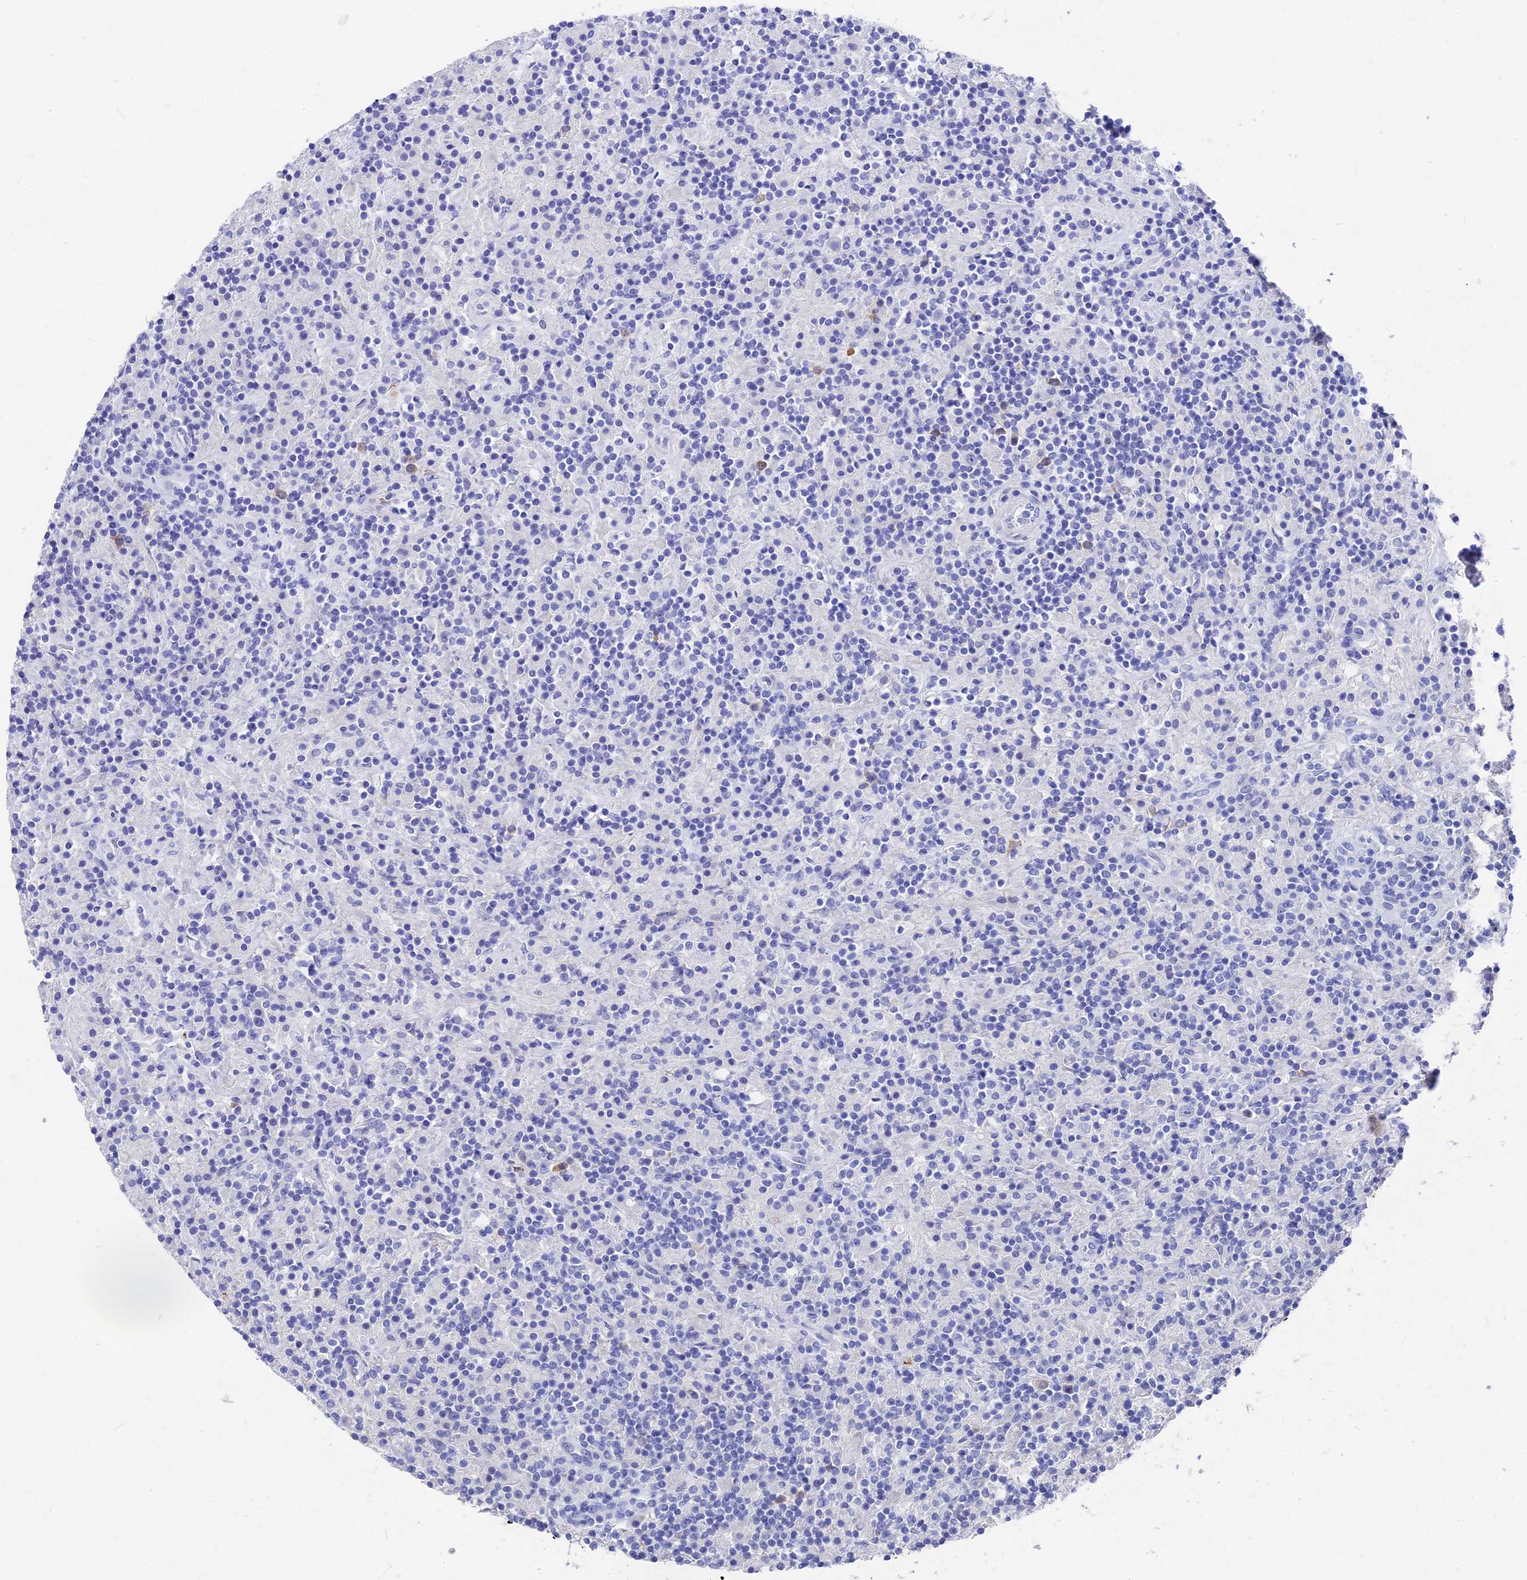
{"staining": {"intensity": "negative", "quantity": "none", "location": "none"}, "tissue": "lymphoma", "cell_type": "Tumor cells", "image_type": "cancer", "snomed": [{"axis": "morphology", "description": "Hodgkin's disease, NOS"}, {"axis": "topography", "description": "Lymph node"}], "caption": "This histopathology image is of lymphoma stained with immunohistochemistry to label a protein in brown with the nuclei are counter-stained blue. There is no expression in tumor cells.", "gene": "VPS33B", "patient": {"sex": "male", "age": 70}}